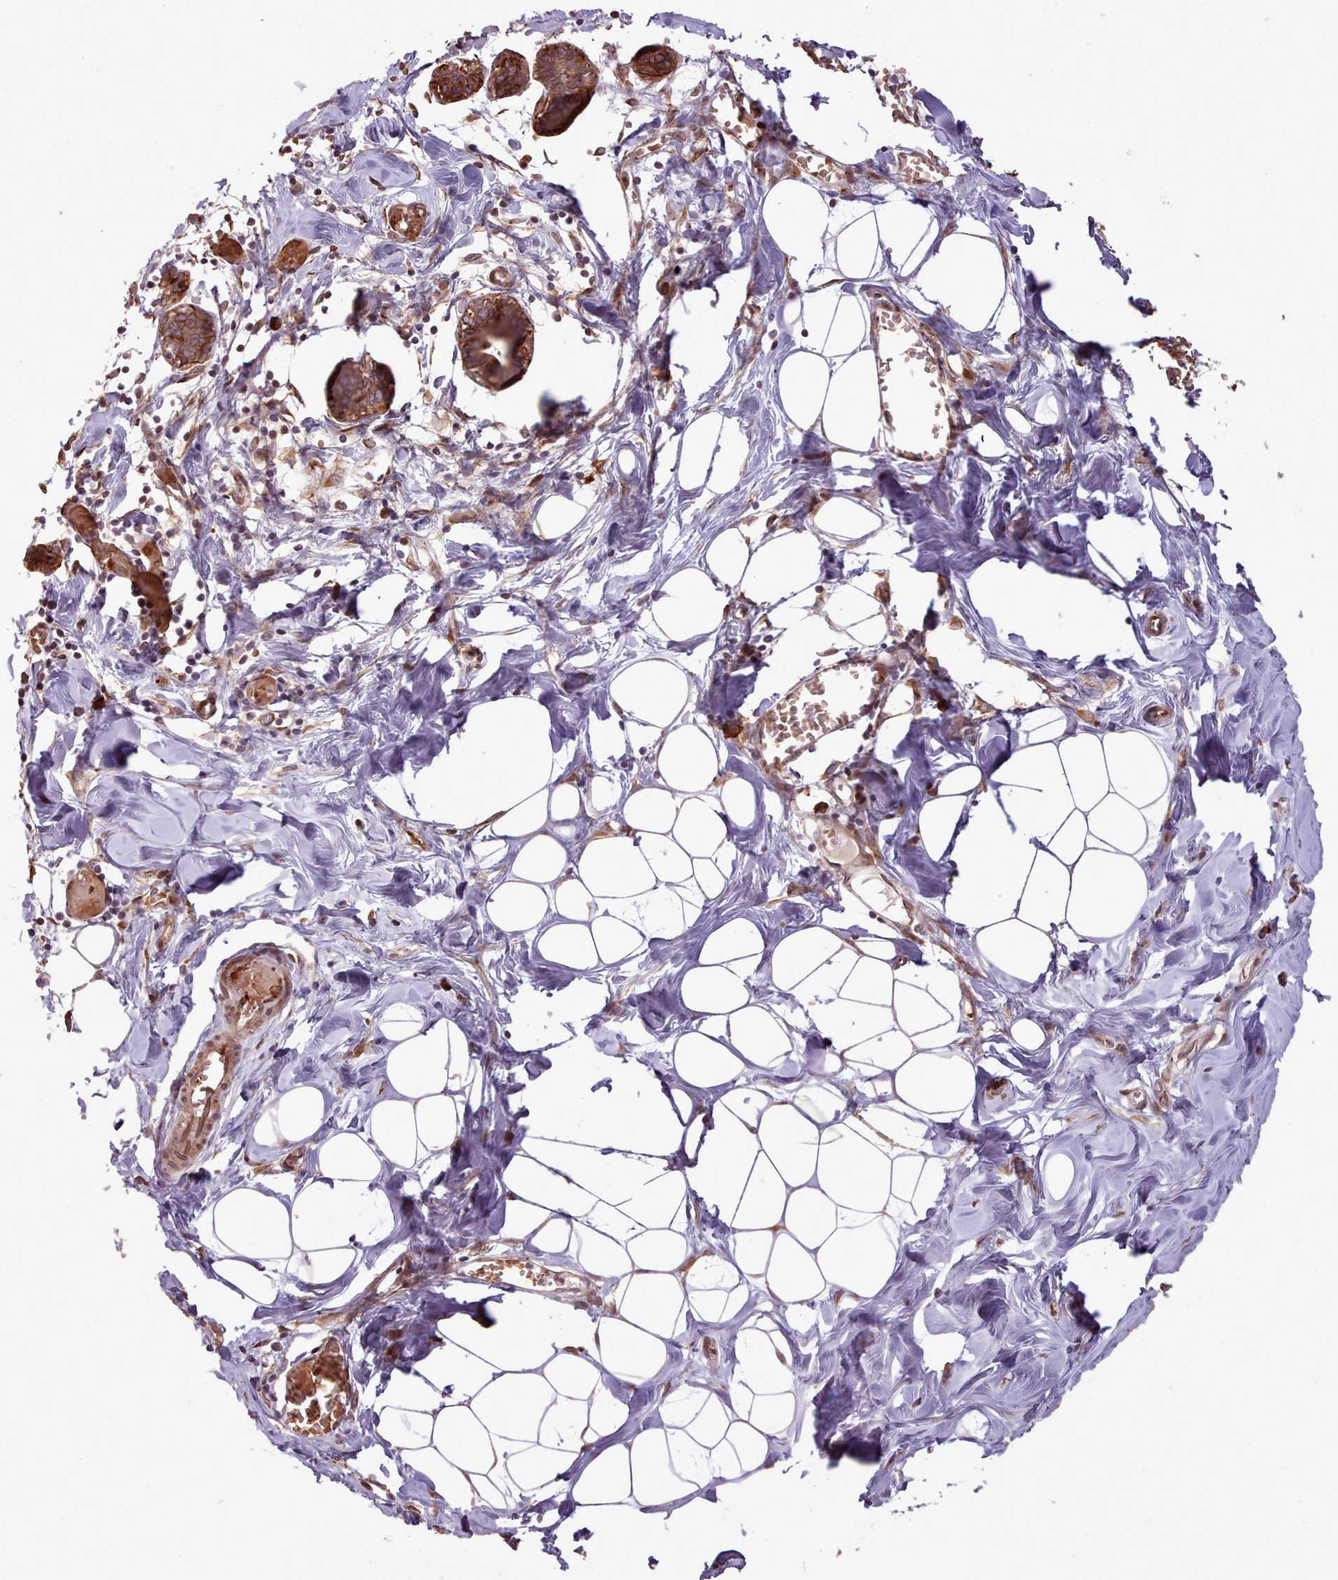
{"staining": {"intensity": "negative", "quantity": "none", "location": "none"}, "tissue": "breast", "cell_type": "Adipocytes", "image_type": "normal", "snomed": [{"axis": "morphology", "description": "Normal tissue, NOS"}, {"axis": "topography", "description": "Breast"}], "caption": "The photomicrograph shows no staining of adipocytes in unremarkable breast.", "gene": "CABP1", "patient": {"sex": "female", "age": 27}}